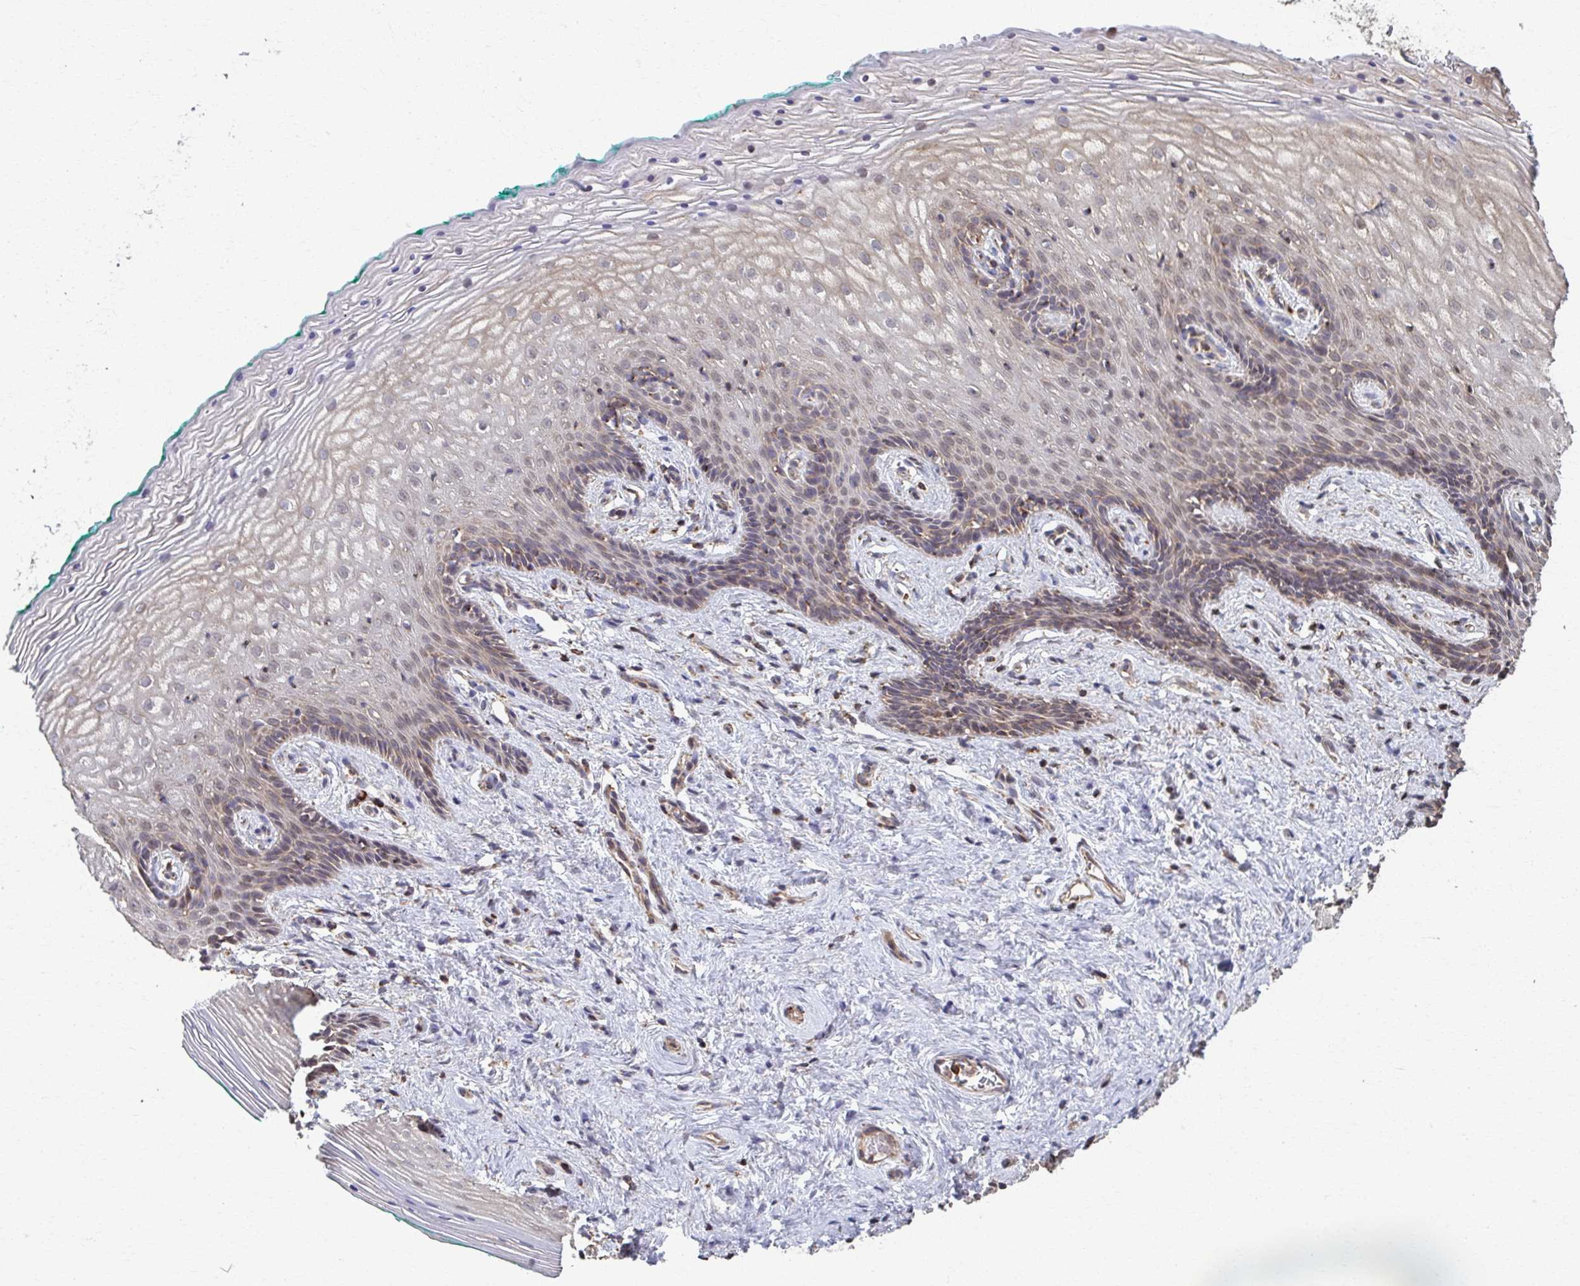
{"staining": {"intensity": "moderate", "quantity": "25%-75%", "location": "cytoplasmic/membranous"}, "tissue": "vagina", "cell_type": "Squamous epithelial cells", "image_type": "normal", "snomed": [{"axis": "morphology", "description": "Normal tissue, NOS"}, {"axis": "topography", "description": "Vagina"}], "caption": "Immunohistochemistry (IHC) image of benign vagina: human vagina stained using immunohistochemistry displays medium levels of moderate protein expression localized specifically in the cytoplasmic/membranous of squamous epithelial cells, appearing as a cytoplasmic/membranous brown color.", "gene": "KLHL34", "patient": {"sex": "female", "age": 45}}